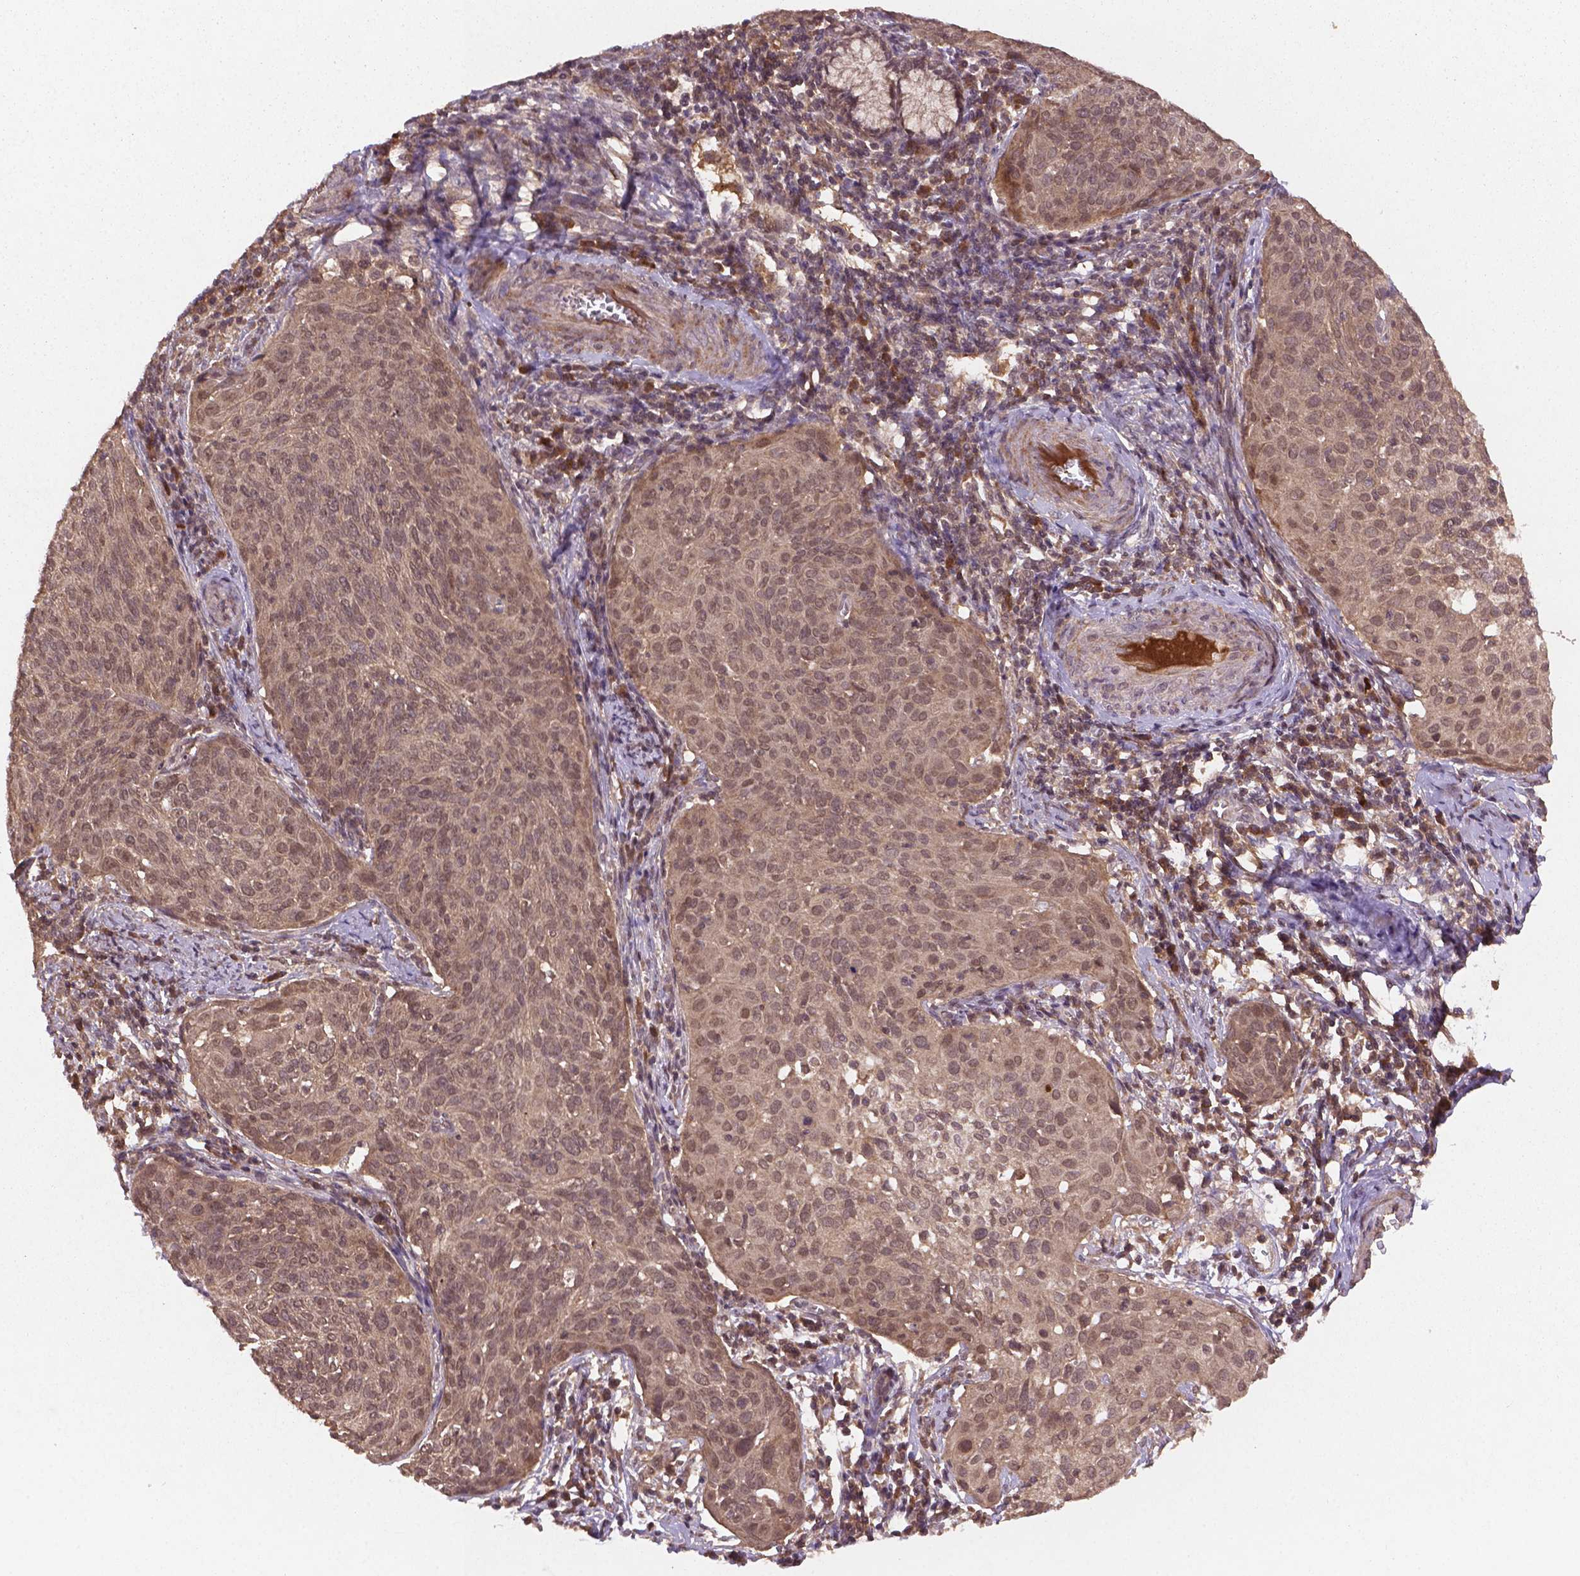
{"staining": {"intensity": "weak", "quantity": ">75%", "location": "cytoplasmic/membranous,nuclear"}, "tissue": "cervical cancer", "cell_type": "Tumor cells", "image_type": "cancer", "snomed": [{"axis": "morphology", "description": "Squamous cell carcinoma, NOS"}, {"axis": "topography", "description": "Cervix"}], "caption": "Cervical squamous cell carcinoma was stained to show a protein in brown. There is low levels of weak cytoplasmic/membranous and nuclear expression in about >75% of tumor cells. (brown staining indicates protein expression, while blue staining denotes nuclei).", "gene": "NIPAL2", "patient": {"sex": "female", "age": 39}}